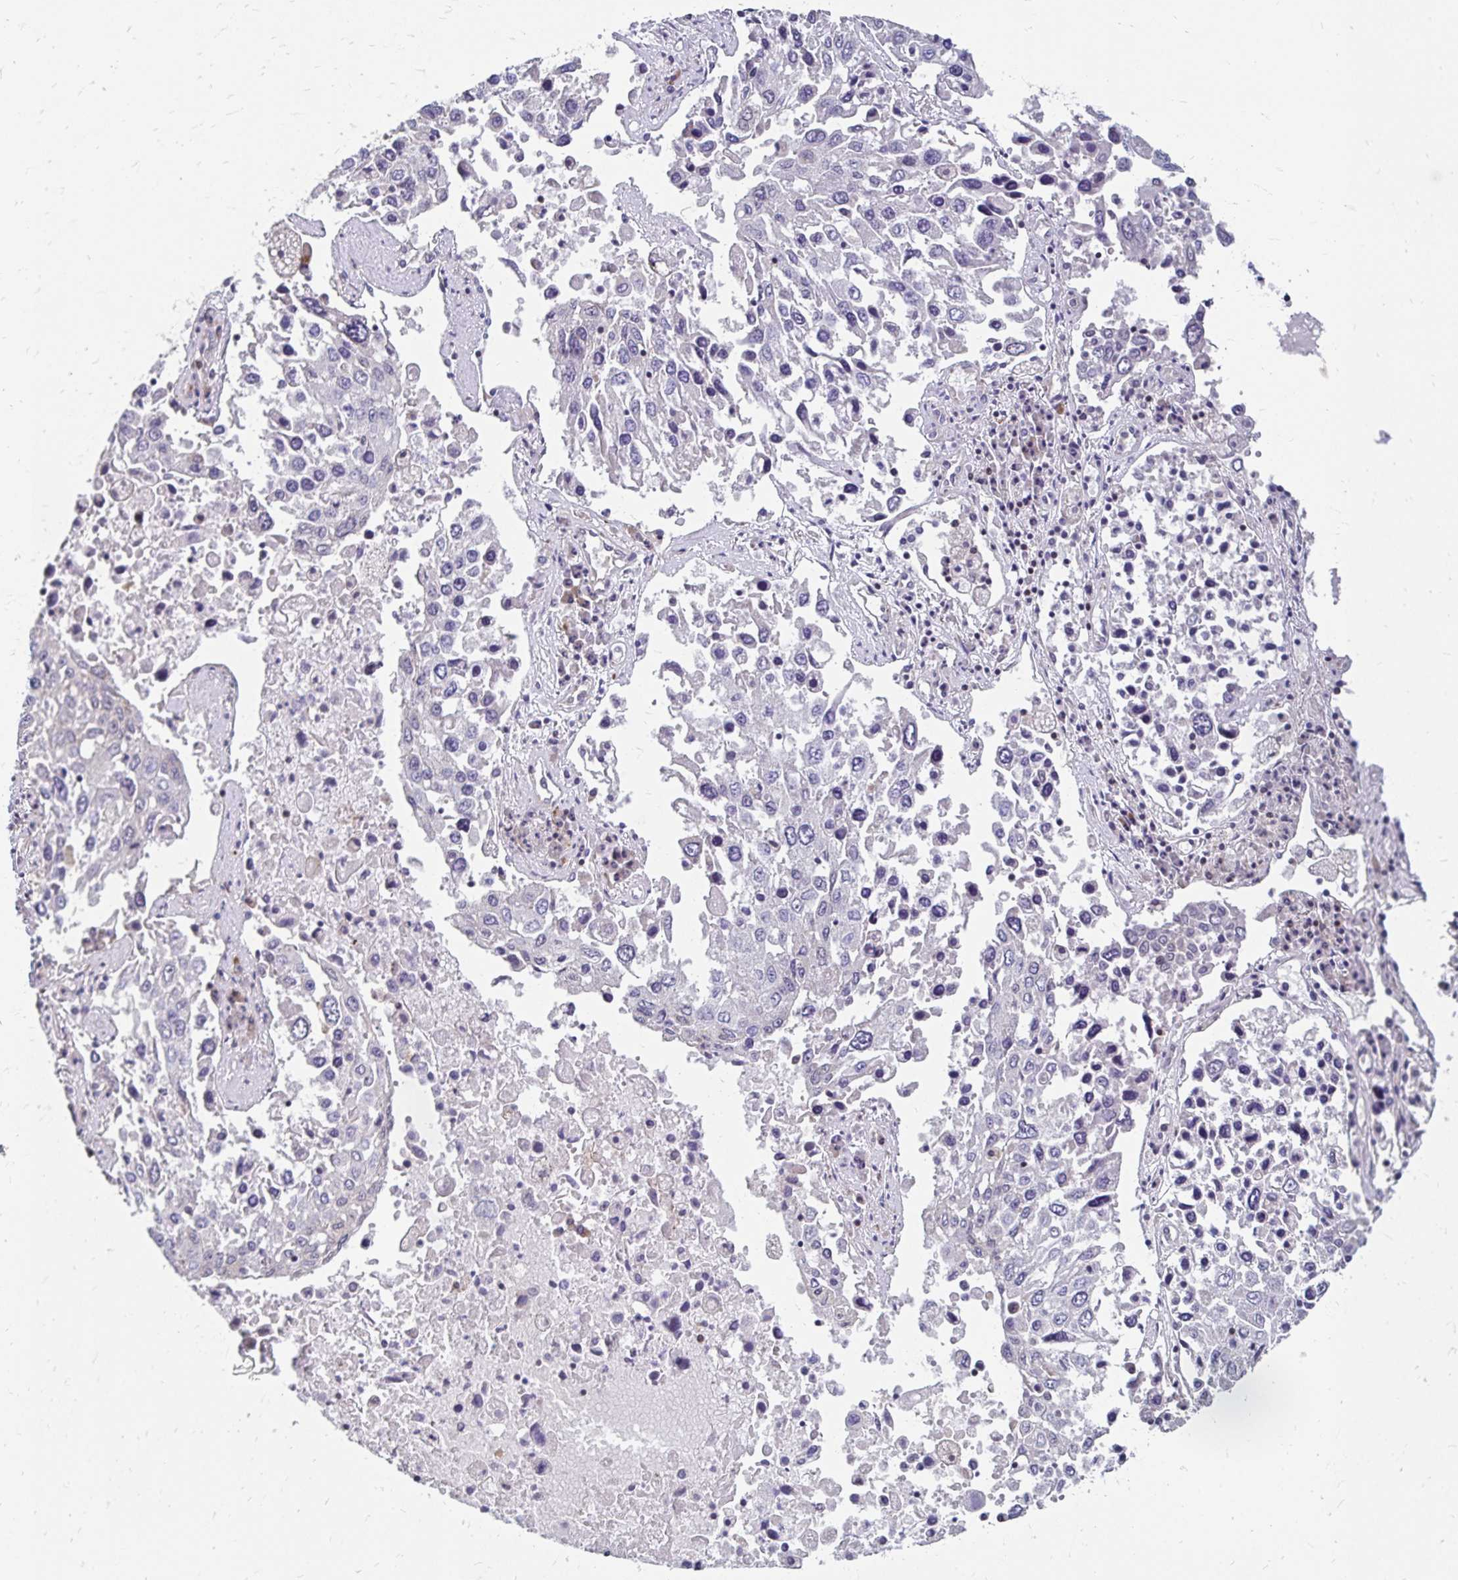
{"staining": {"intensity": "negative", "quantity": "none", "location": "none"}, "tissue": "lung cancer", "cell_type": "Tumor cells", "image_type": "cancer", "snomed": [{"axis": "morphology", "description": "Squamous cell carcinoma, NOS"}, {"axis": "topography", "description": "Lung"}], "caption": "Immunohistochemical staining of human squamous cell carcinoma (lung) reveals no significant expression in tumor cells. (DAB immunohistochemistry, high magnification).", "gene": "CBX7", "patient": {"sex": "male", "age": 65}}